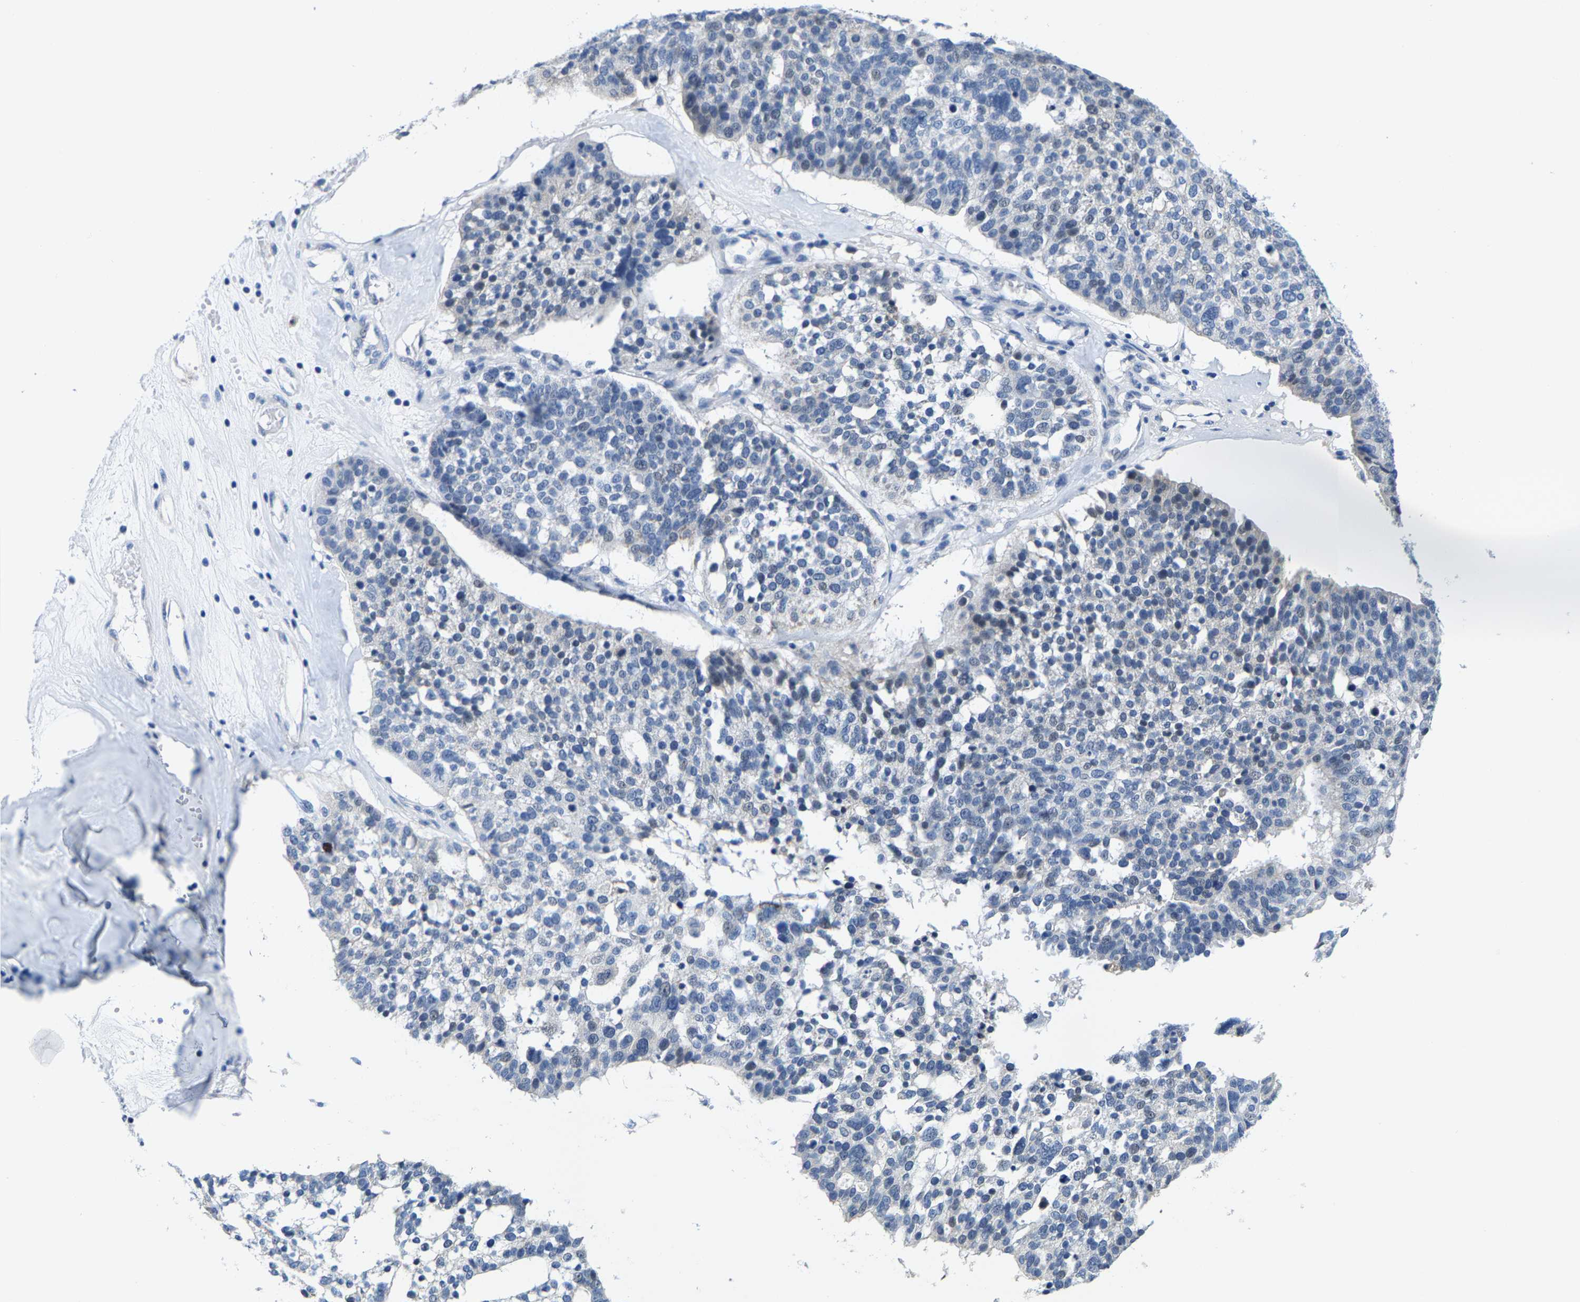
{"staining": {"intensity": "negative", "quantity": "none", "location": "none"}, "tissue": "ovarian cancer", "cell_type": "Tumor cells", "image_type": "cancer", "snomed": [{"axis": "morphology", "description": "Cystadenocarcinoma, serous, NOS"}, {"axis": "topography", "description": "Ovary"}], "caption": "Immunohistochemistry (IHC) photomicrograph of ovarian cancer stained for a protein (brown), which displays no expression in tumor cells. (DAB immunohistochemistry visualized using brightfield microscopy, high magnification).", "gene": "KLHL1", "patient": {"sex": "female", "age": 59}}